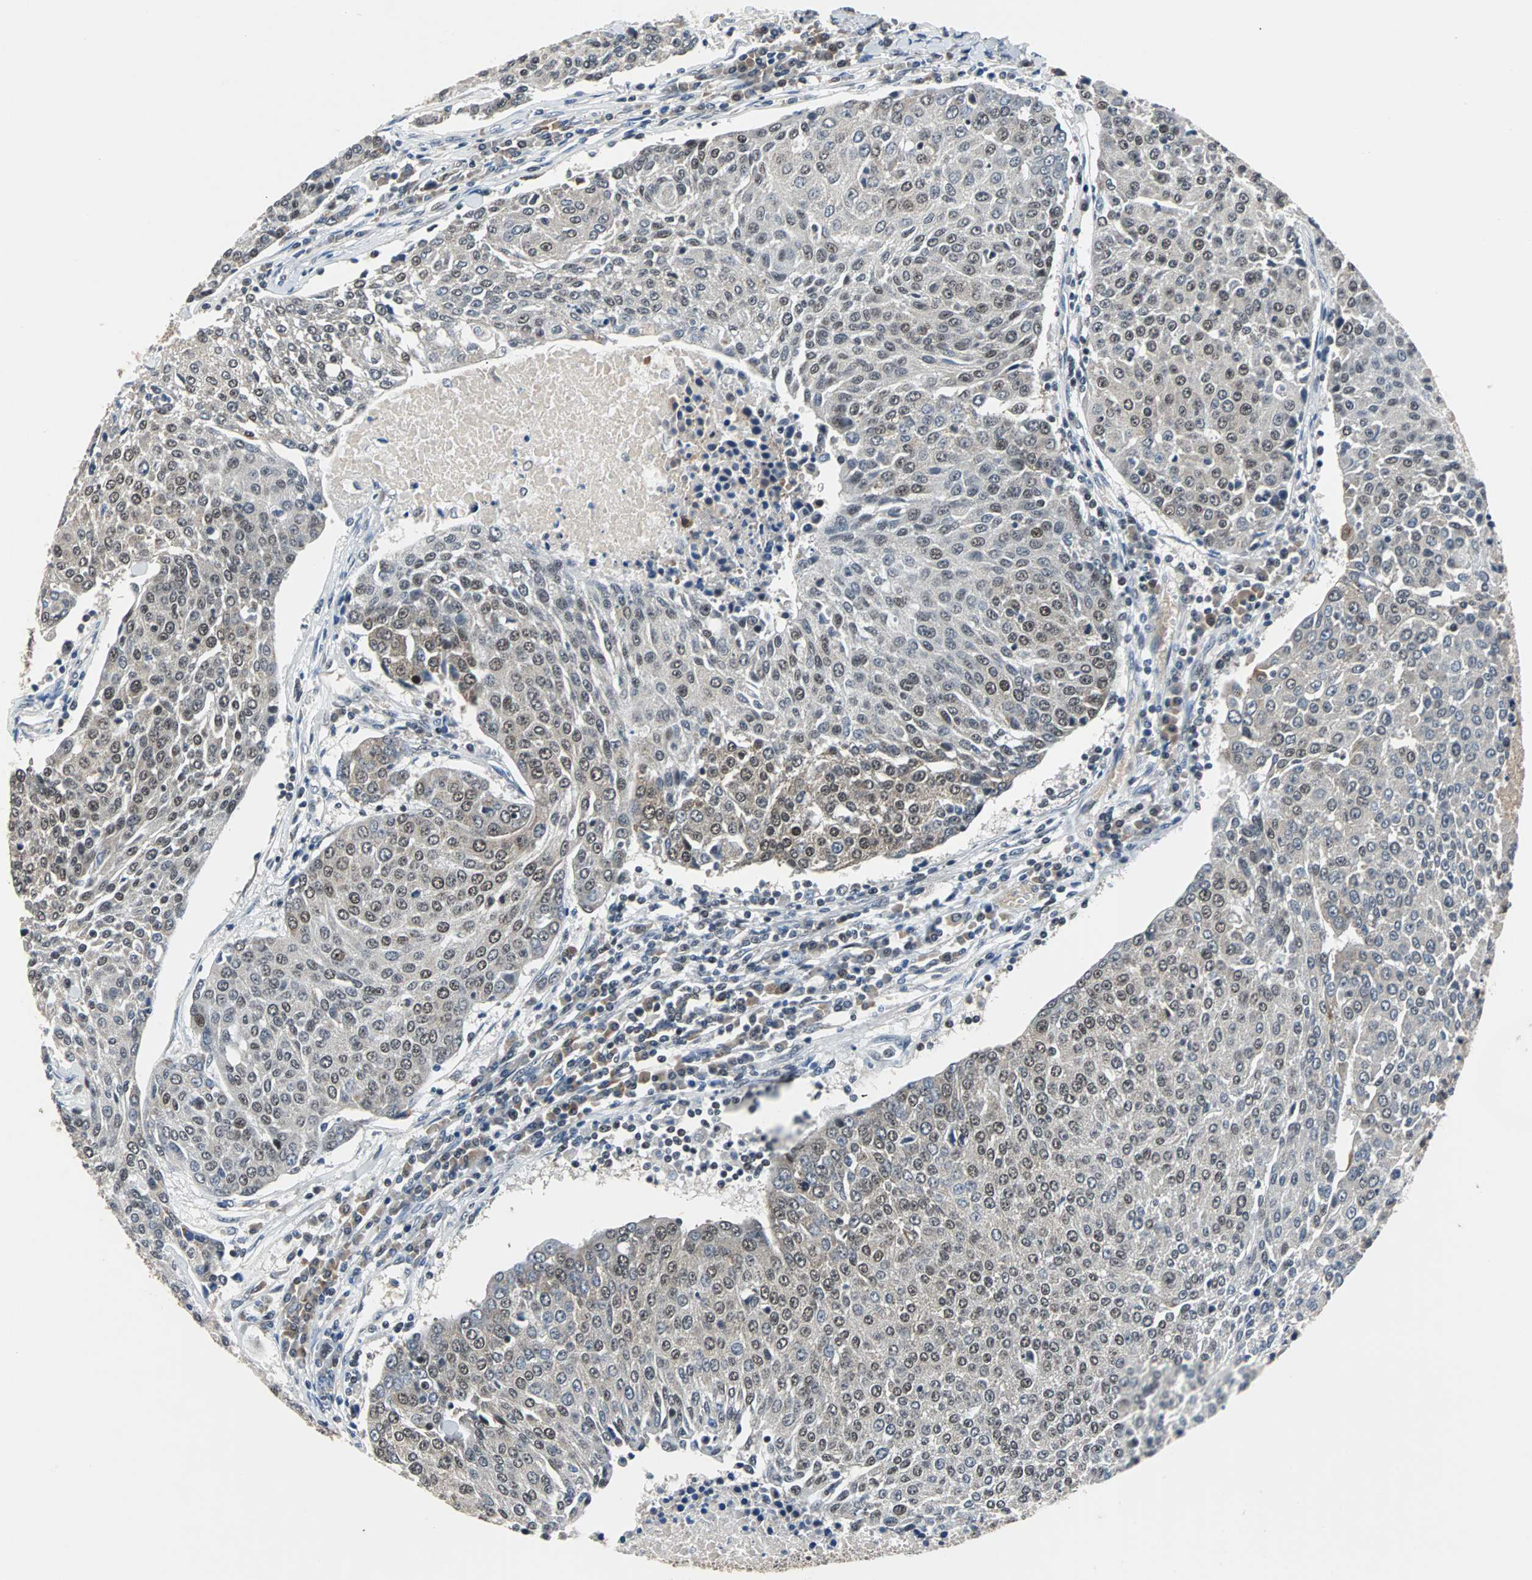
{"staining": {"intensity": "weak", "quantity": "<25%", "location": "nuclear"}, "tissue": "urothelial cancer", "cell_type": "Tumor cells", "image_type": "cancer", "snomed": [{"axis": "morphology", "description": "Urothelial carcinoma, High grade"}, {"axis": "topography", "description": "Urinary bladder"}], "caption": "Immunohistochemistry photomicrograph of urothelial carcinoma (high-grade) stained for a protein (brown), which exhibits no expression in tumor cells.", "gene": "USP28", "patient": {"sex": "female", "age": 85}}